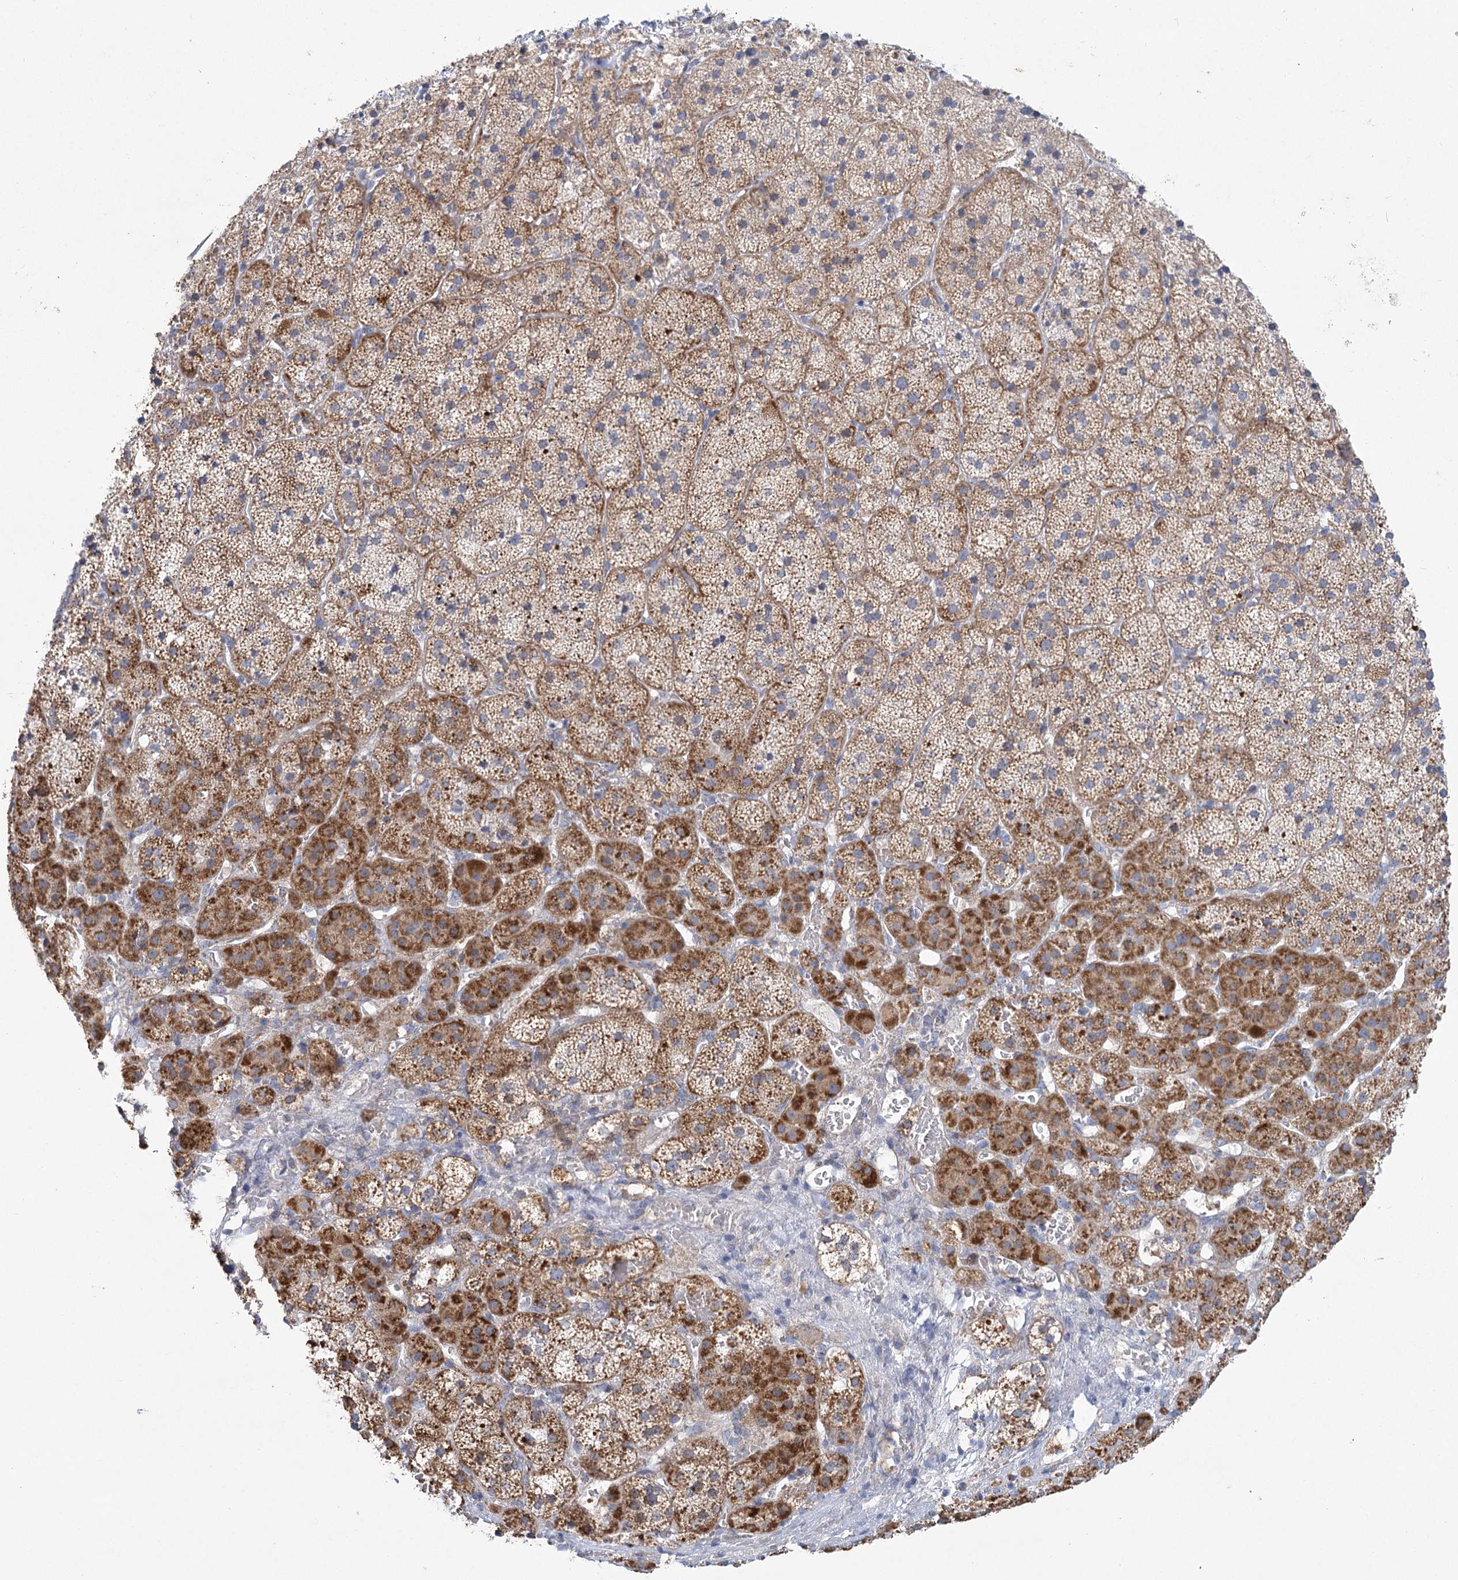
{"staining": {"intensity": "moderate", "quantity": ">75%", "location": "cytoplasmic/membranous"}, "tissue": "adrenal gland", "cell_type": "Glandular cells", "image_type": "normal", "snomed": [{"axis": "morphology", "description": "Normal tissue, NOS"}, {"axis": "topography", "description": "Adrenal gland"}], "caption": "Immunohistochemistry (DAB (3,3'-diaminobenzidine)) staining of unremarkable human adrenal gland exhibits moderate cytoplasmic/membranous protein positivity in about >75% of glandular cells. (brown staining indicates protein expression, while blue staining denotes nuclei).", "gene": "SNX7", "patient": {"sex": "female", "age": 44}}